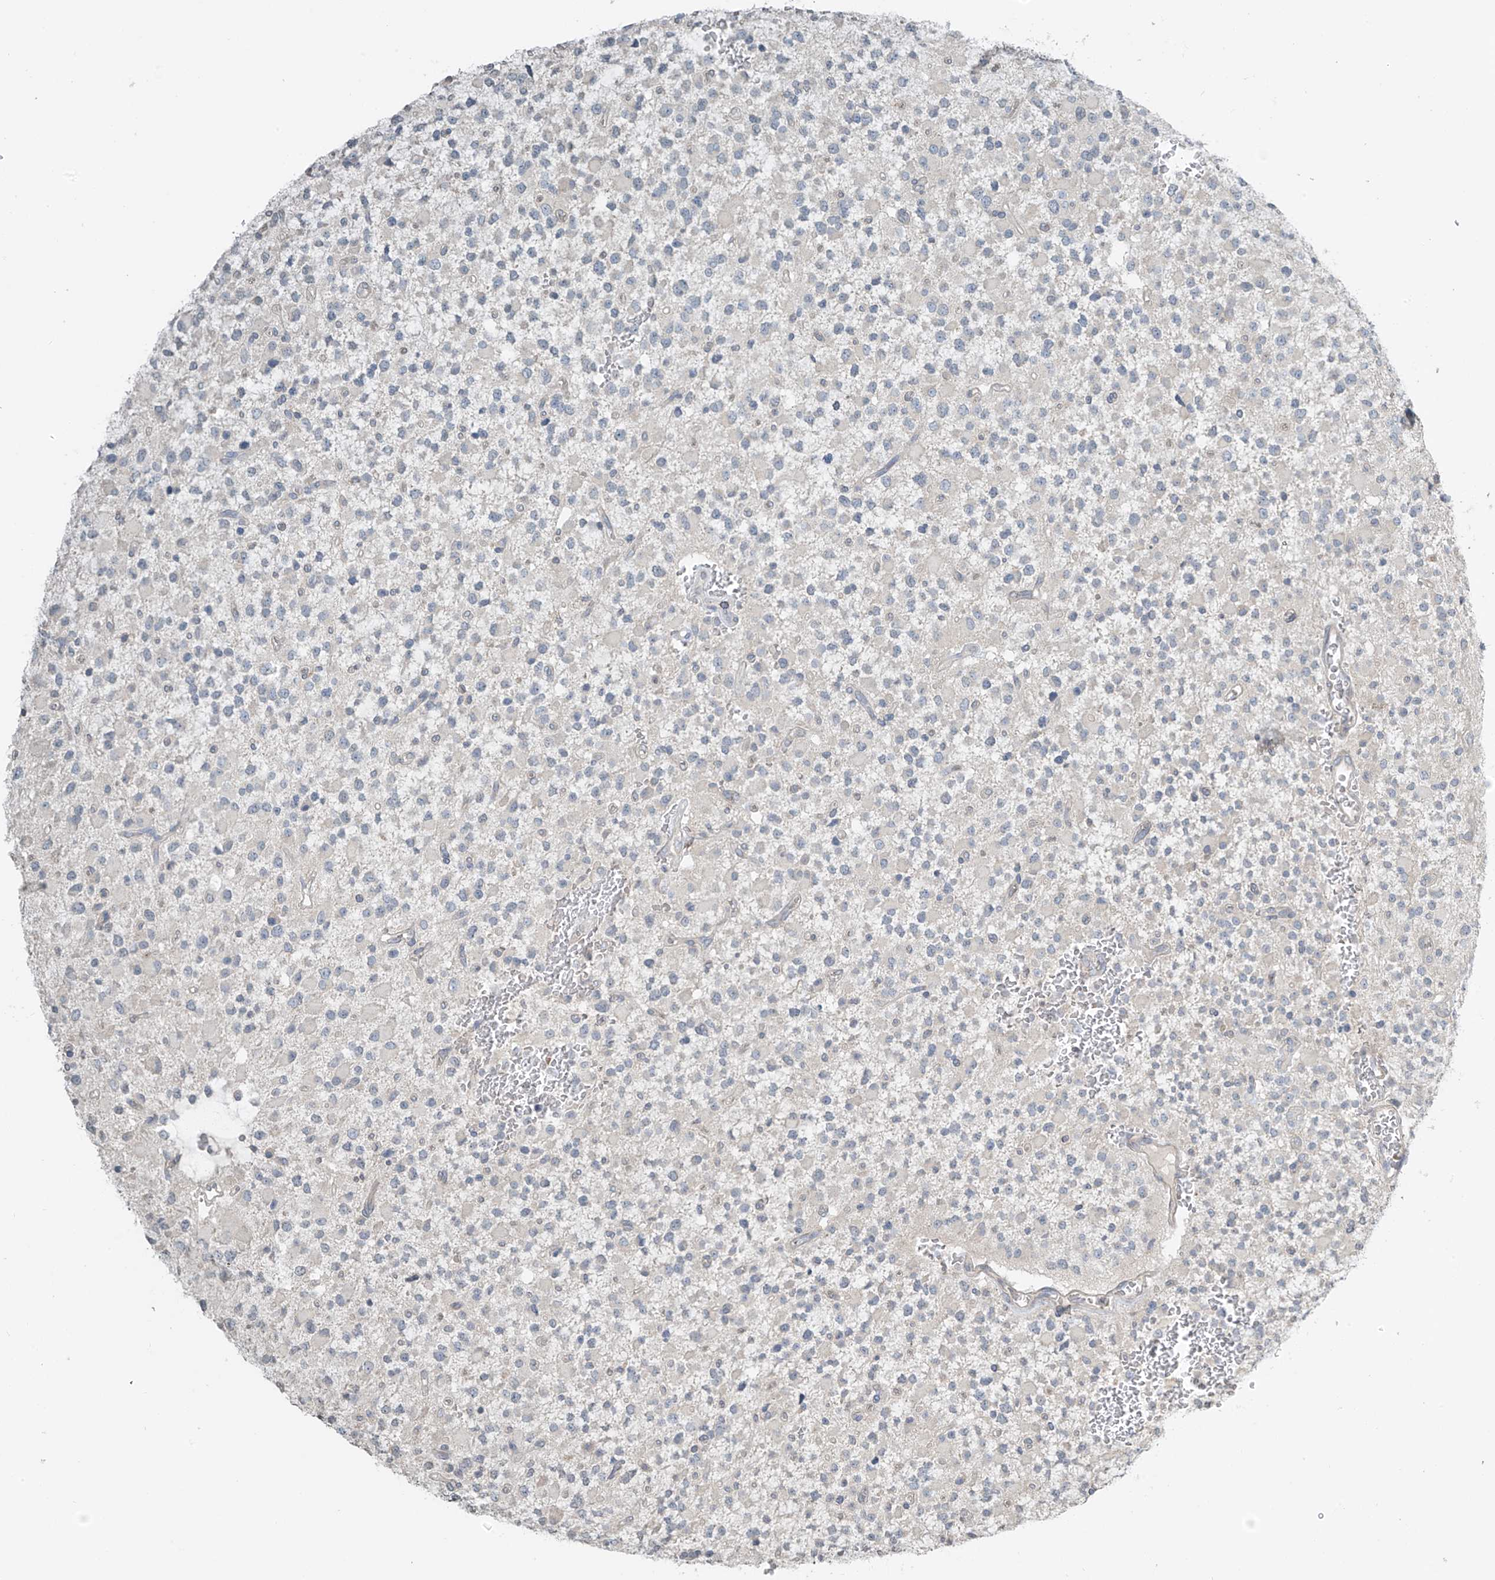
{"staining": {"intensity": "negative", "quantity": "none", "location": "none"}, "tissue": "glioma", "cell_type": "Tumor cells", "image_type": "cancer", "snomed": [{"axis": "morphology", "description": "Glioma, malignant, High grade"}, {"axis": "topography", "description": "Brain"}], "caption": "Immunohistochemical staining of human glioma demonstrates no significant expression in tumor cells.", "gene": "HOXA11", "patient": {"sex": "male", "age": 34}}